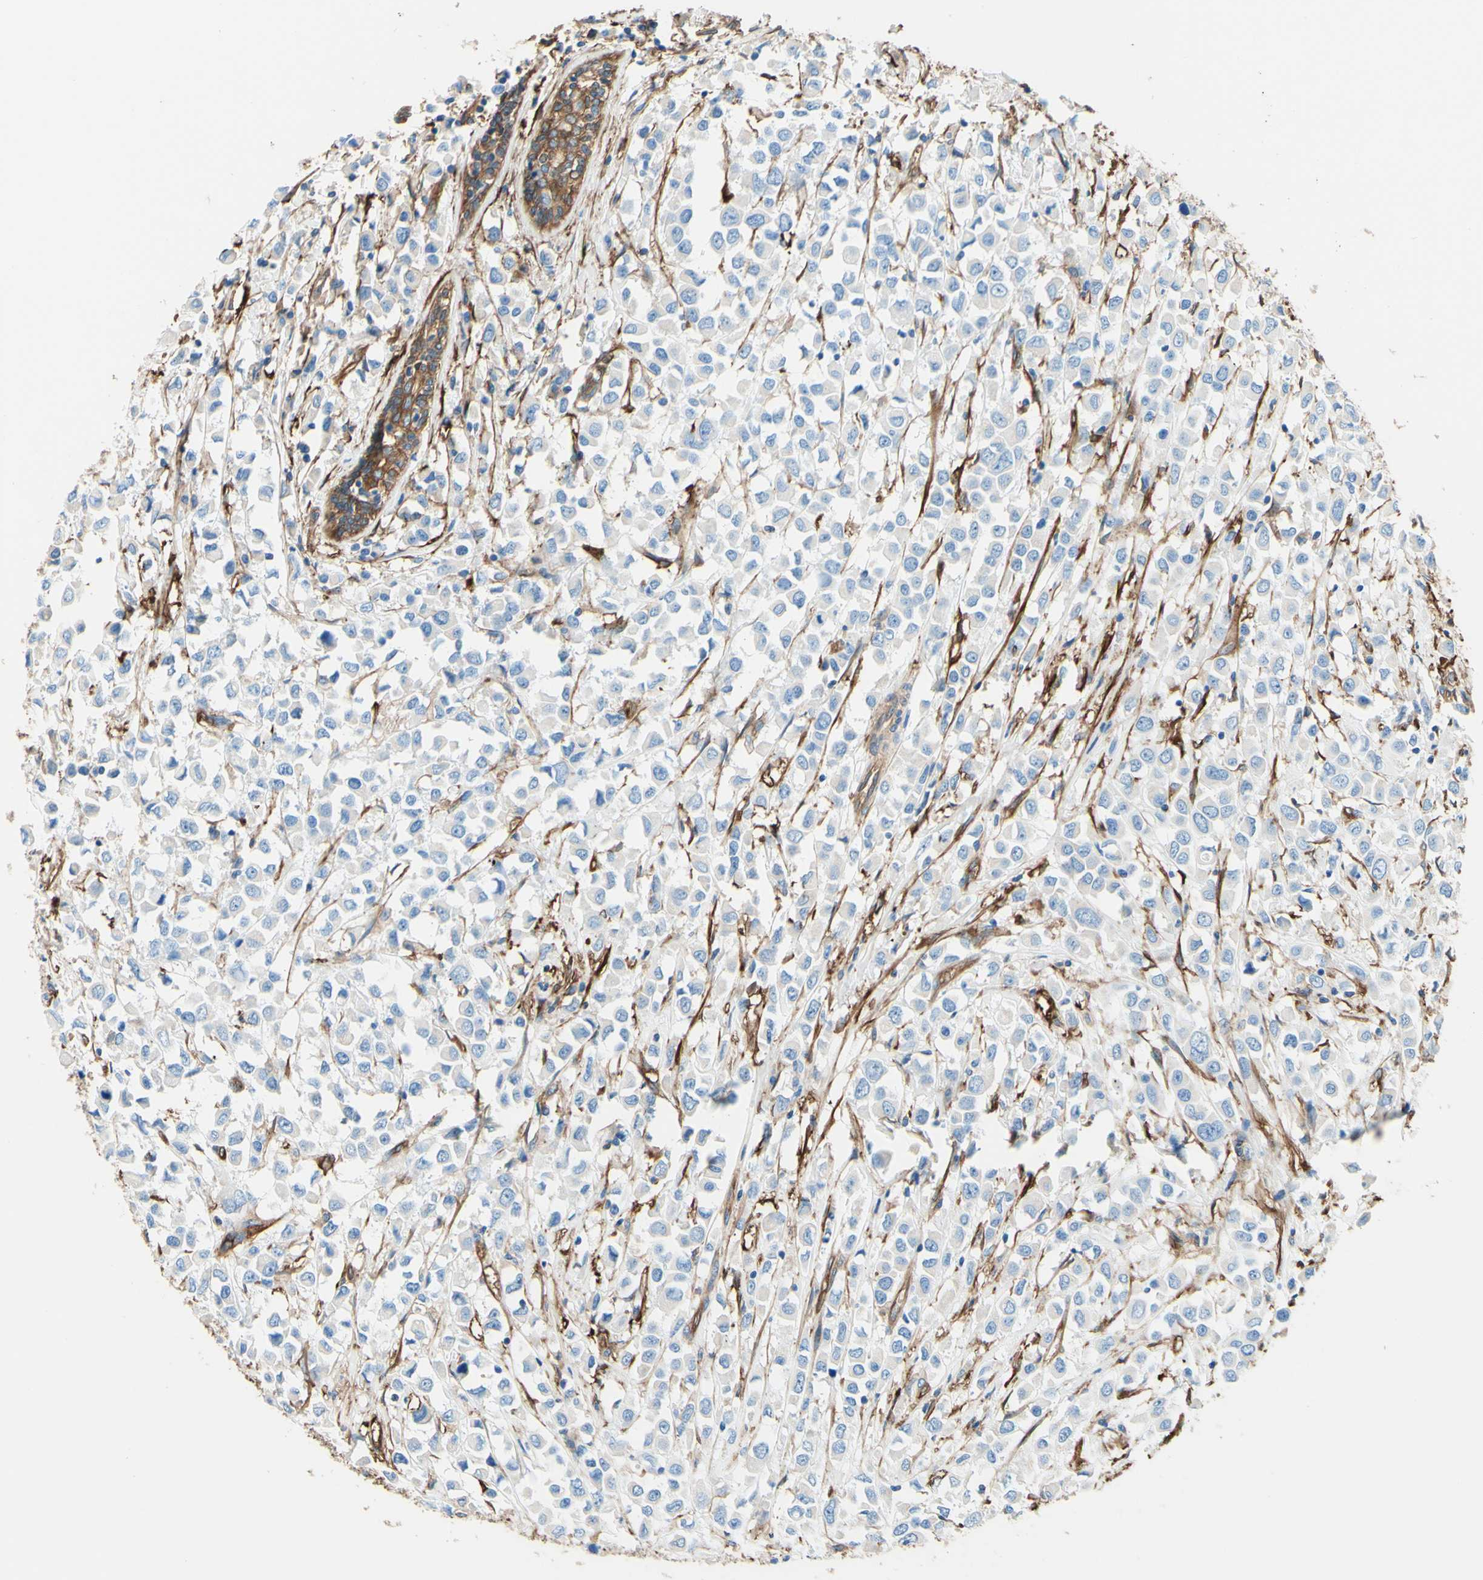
{"staining": {"intensity": "negative", "quantity": "none", "location": "none"}, "tissue": "breast cancer", "cell_type": "Tumor cells", "image_type": "cancer", "snomed": [{"axis": "morphology", "description": "Duct carcinoma"}, {"axis": "topography", "description": "Breast"}], "caption": "This is an immunohistochemistry (IHC) micrograph of human breast invasive ductal carcinoma. There is no positivity in tumor cells.", "gene": "DPYSL3", "patient": {"sex": "female", "age": 61}}